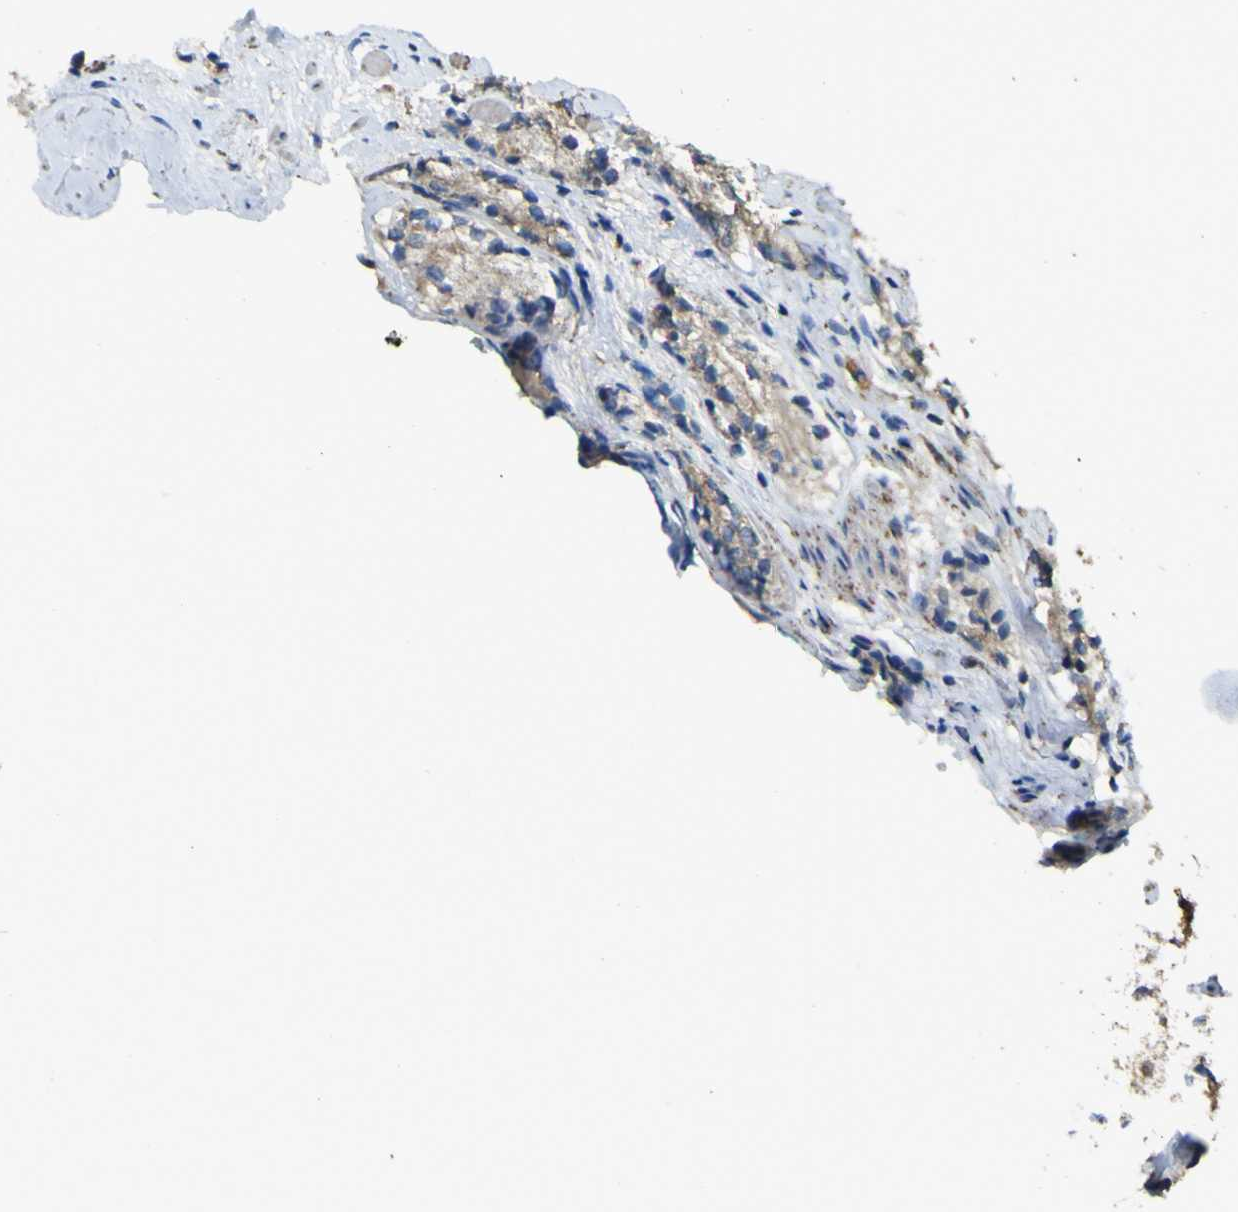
{"staining": {"intensity": "moderate", "quantity": ">75%", "location": "cytoplasmic/membranous"}, "tissue": "prostate cancer", "cell_type": "Tumor cells", "image_type": "cancer", "snomed": [{"axis": "morphology", "description": "Adenocarcinoma, Low grade"}, {"axis": "topography", "description": "Prostate"}], "caption": "IHC image of neoplastic tissue: human prostate low-grade adenocarcinoma stained using IHC shows medium levels of moderate protein expression localized specifically in the cytoplasmic/membranous of tumor cells, appearing as a cytoplasmic/membranous brown color.", "gene": "ACSL3", "patient": {"sex": "male", "age": 60}}